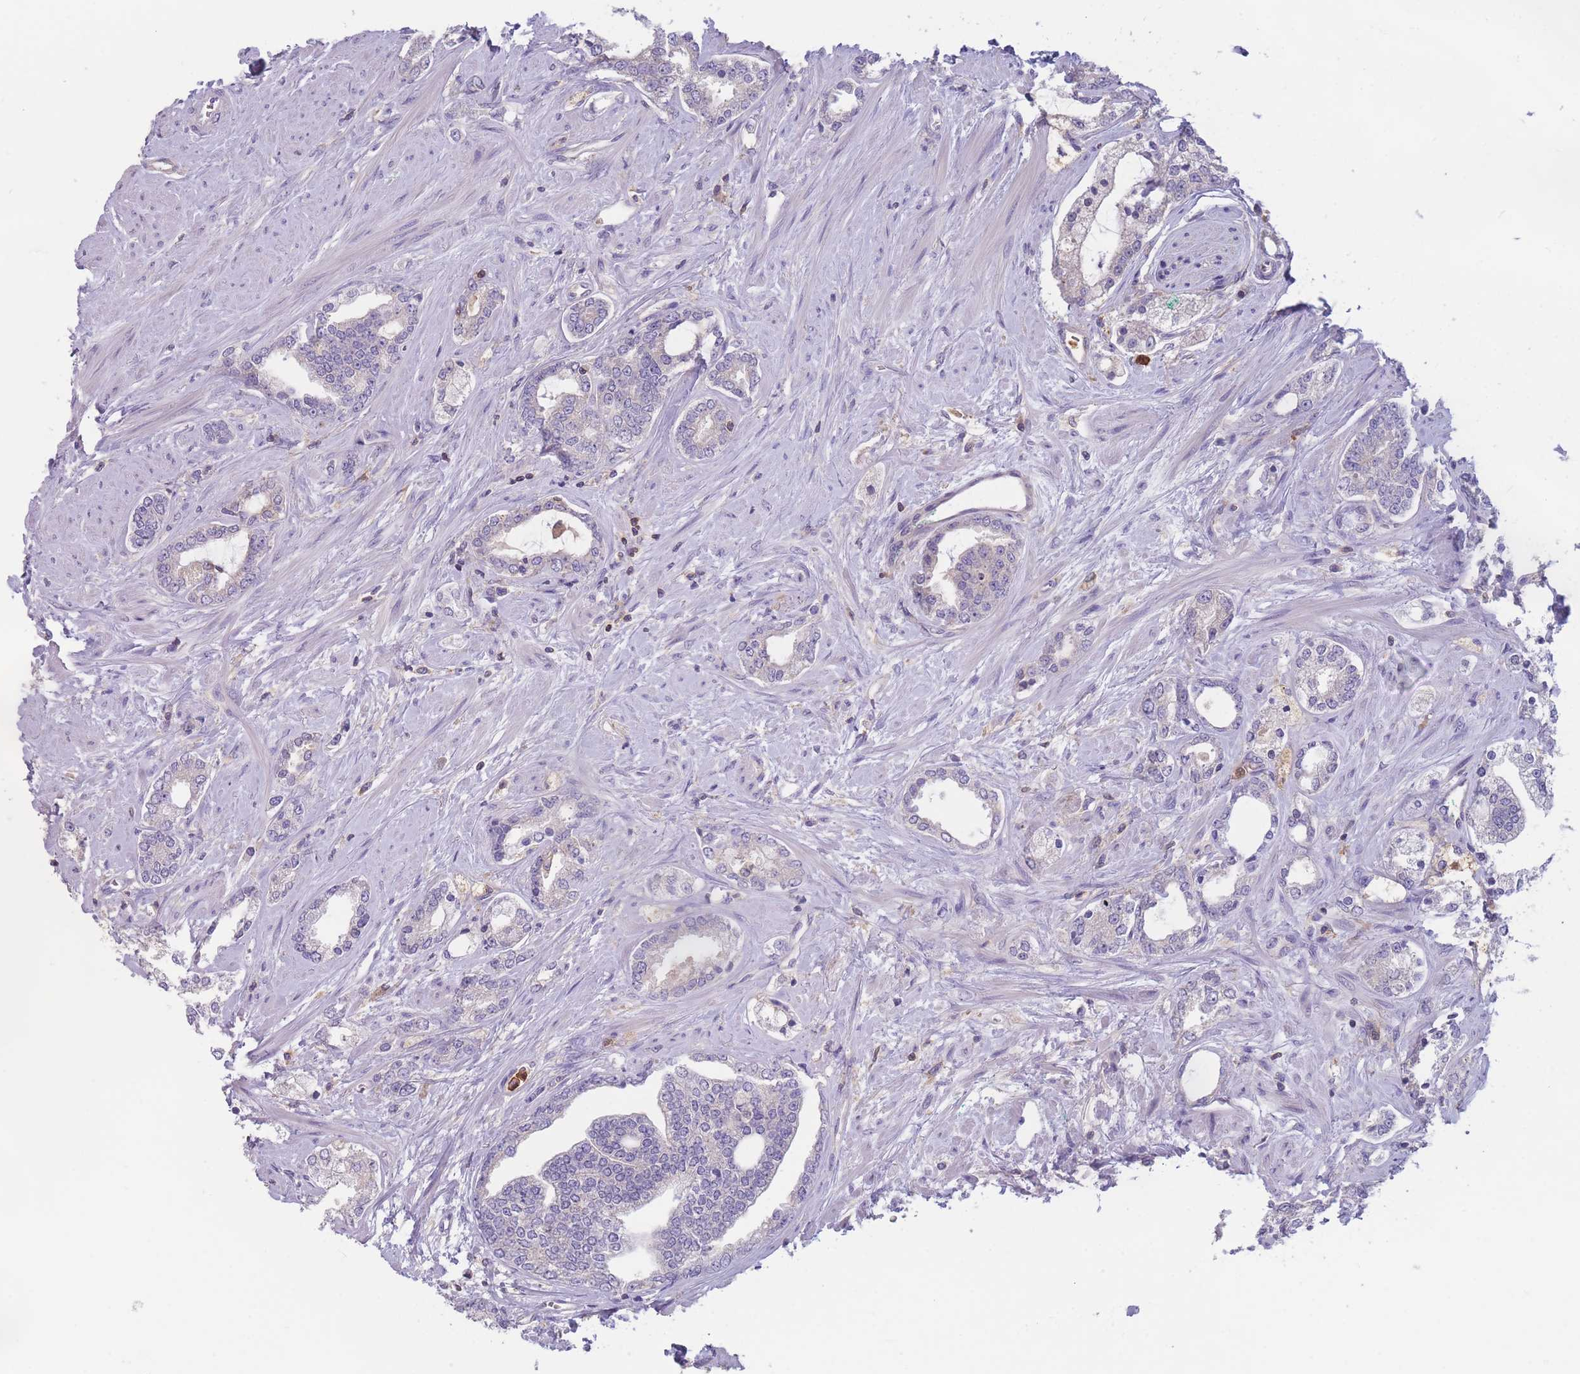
{"staining": {"intensity": "negative", "quantity": "none", "location": "none"}, "tissue": "prostate cancer", "cell_type": "Tumor cells", "image_type": "cancer", "snomed": [{"axis": "morphology", "description": "Adenocarcinoma, High grade"}, {"axis": "topography", "description": "Prostate"}], "caption": "Prostate cancer stained for a protein using immunohistochemistry (IHC) shows no staining tumor cells.", "gene": "ST3GAL4", "patient": {"sex": "male", "age": 64}}